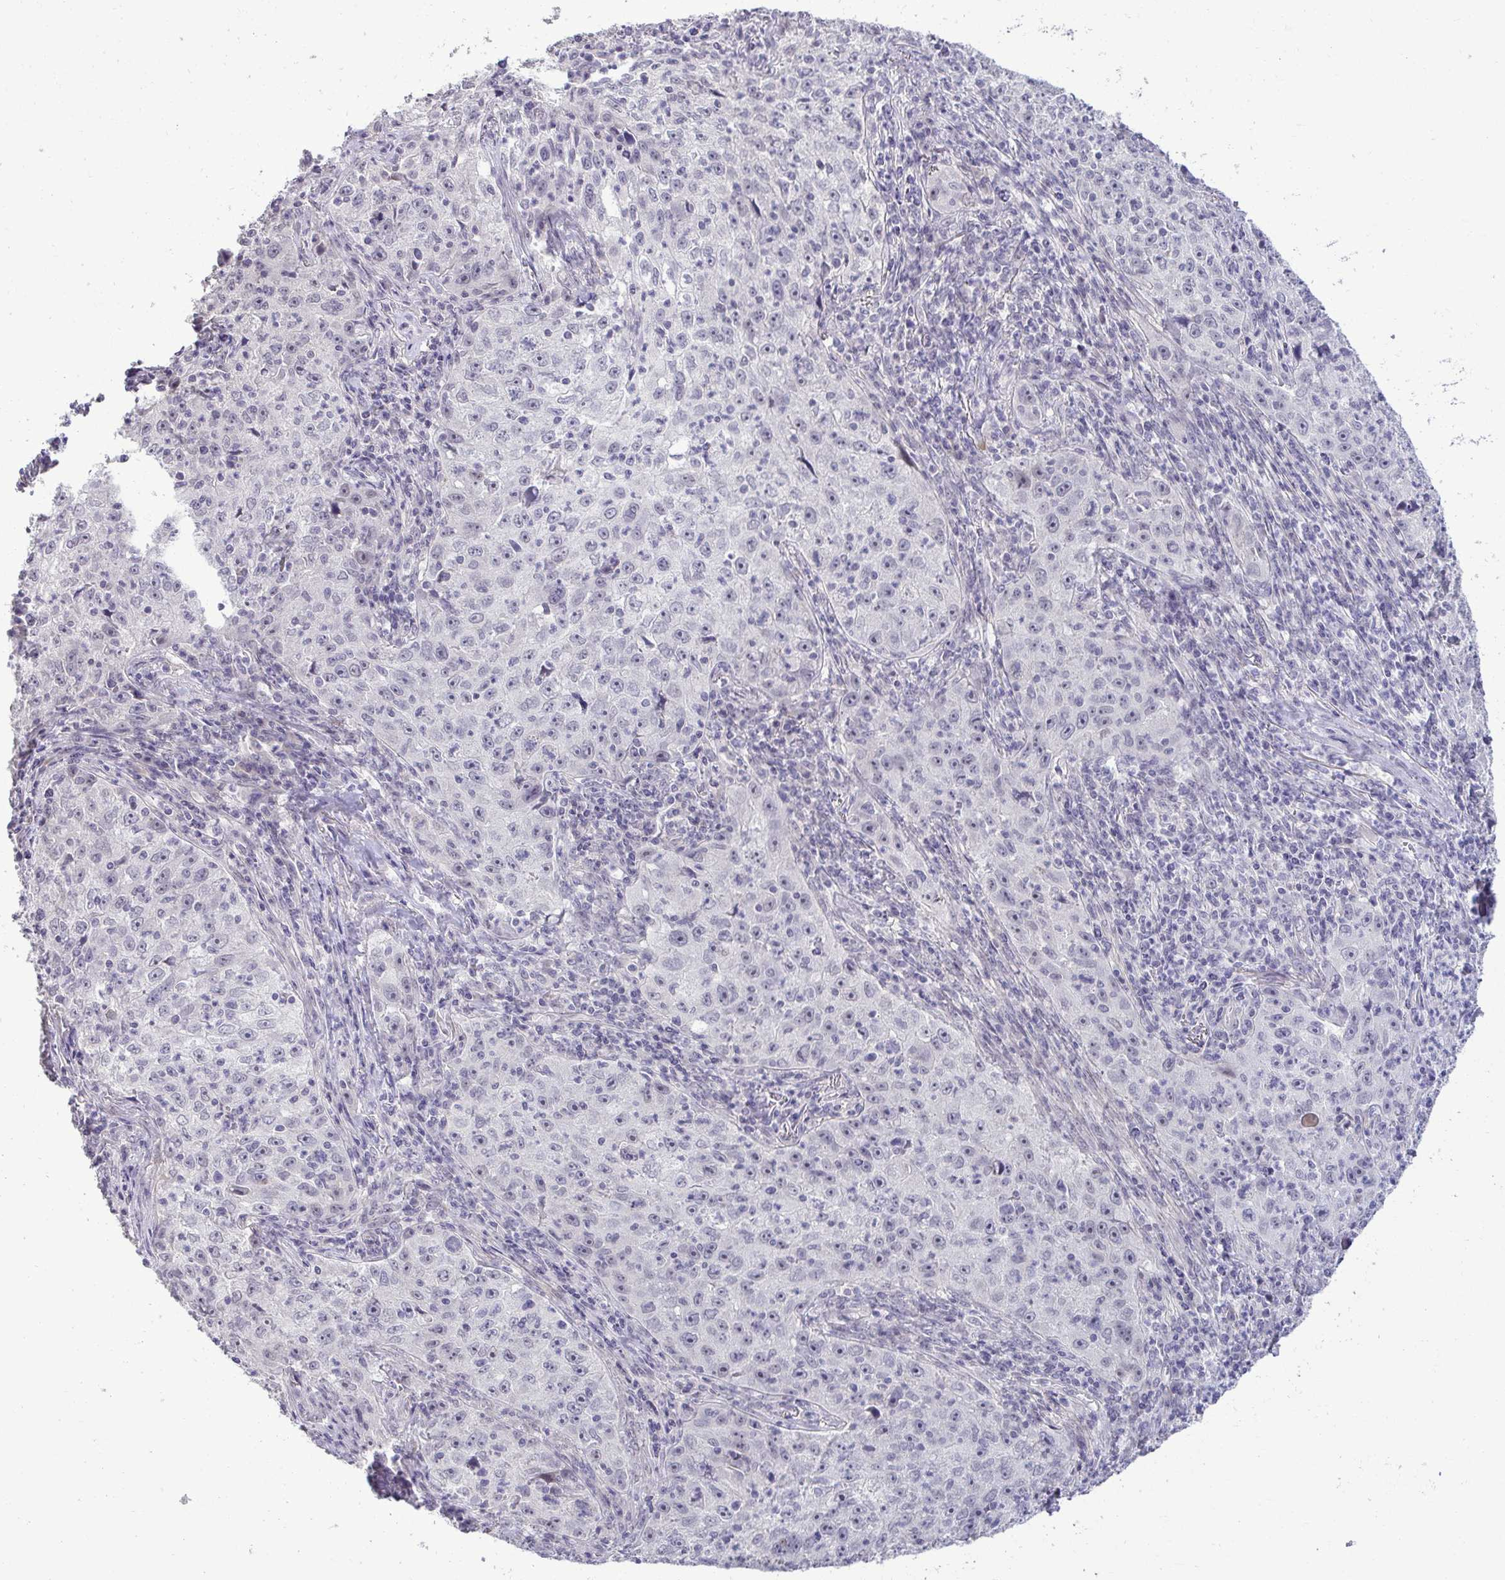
{"staining": {"intensity": "negative", "quantity": "none", "location": "none"}, "tissue": "lung cancer", "cell_type": "Tumor cells", "image_type": "cancer", "snomed": [{"axis": "morphology", "description": "Squamous cell carcinoma, NOS"}, {"axis": "topography", "description": "Lung"}], "caption": "A micrograph of human lung squamous cell carcinoma is negative for staining in tumor cells.", "gene": "SLC30A3", "patient": {"sex": "male", "age": 71}}